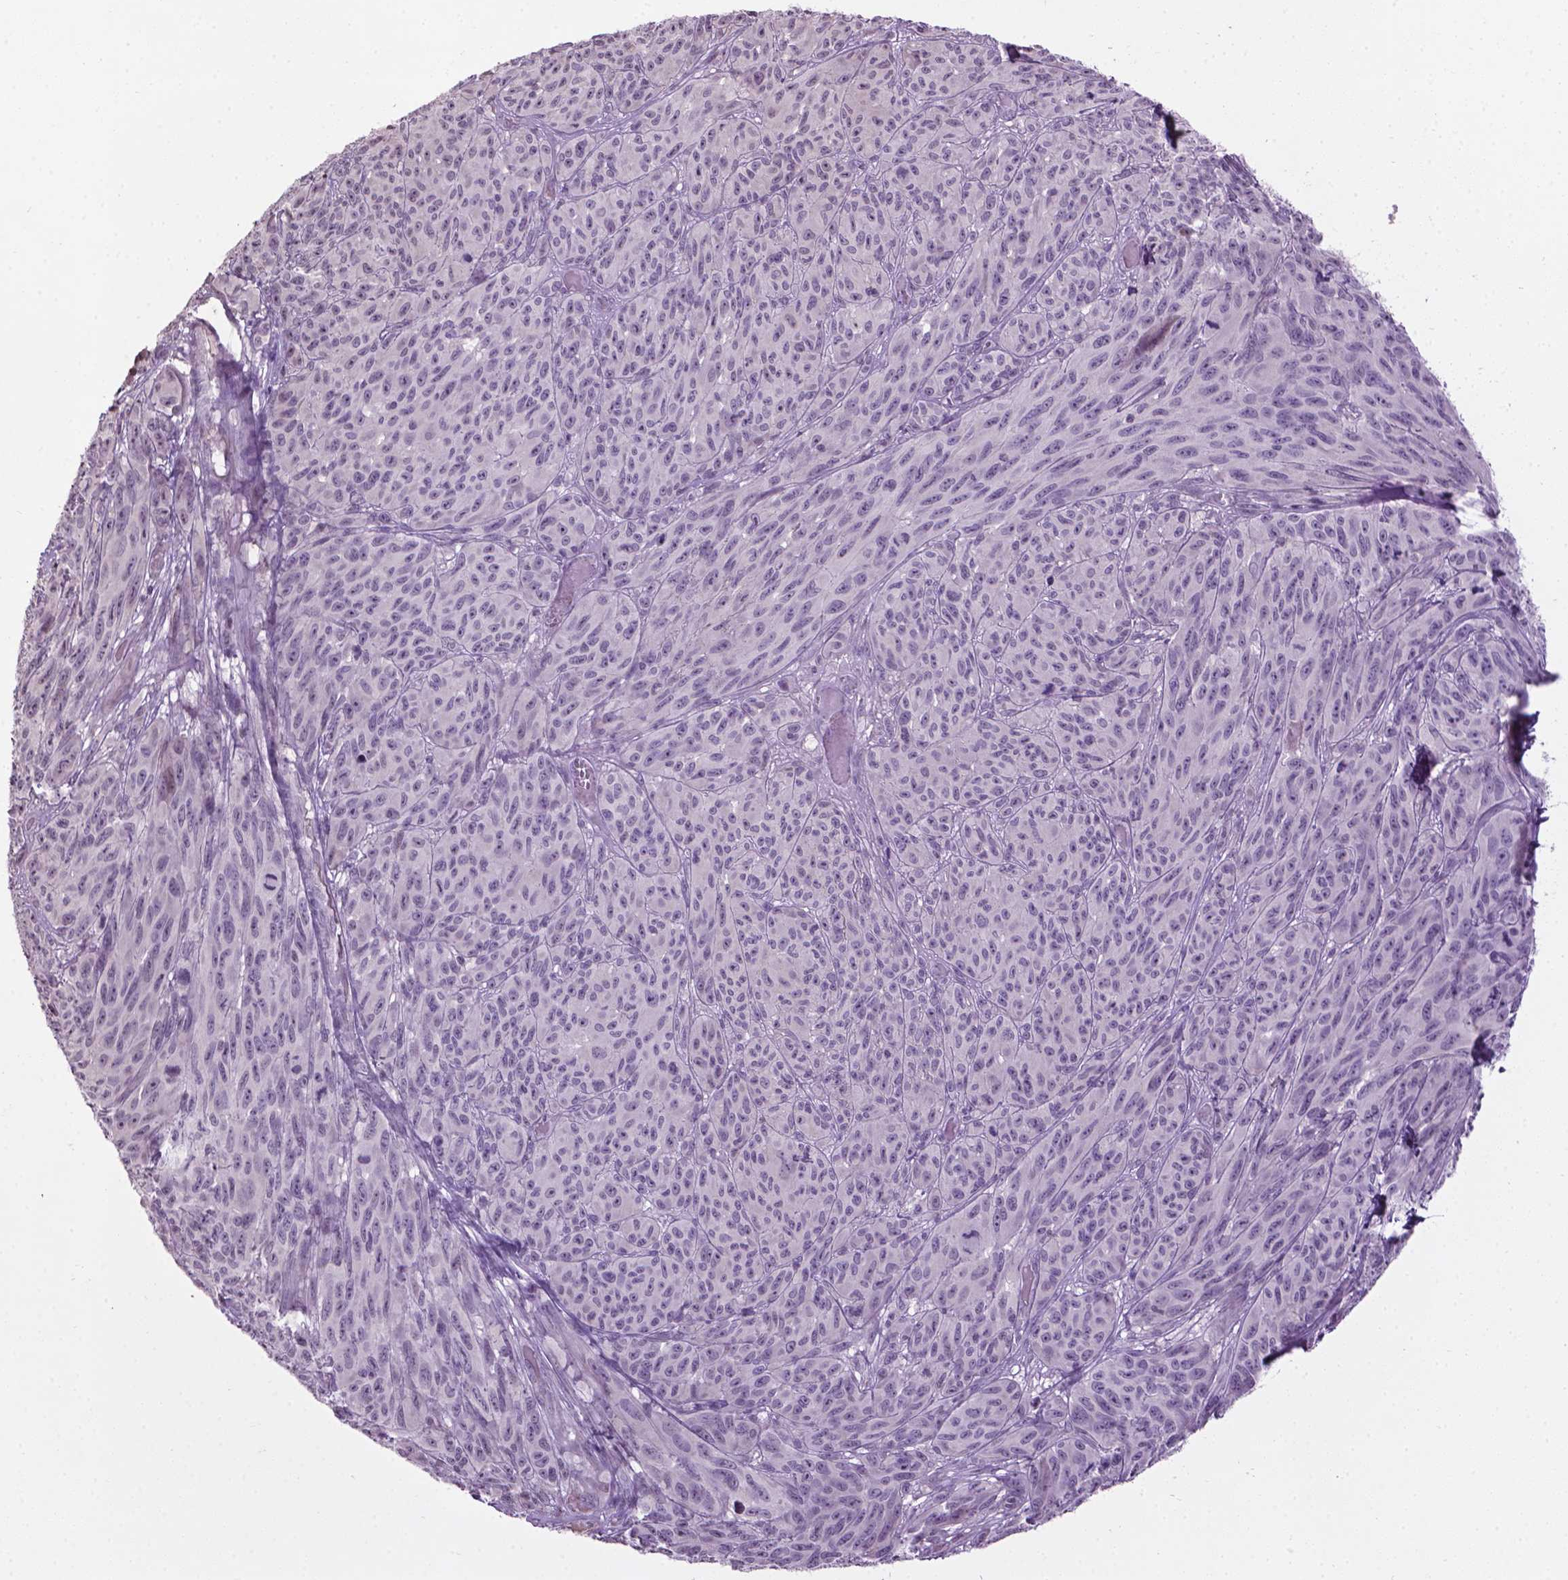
{"staining": {"intensity": "negative", "quantity": "none", "location": "none"}, "tissue": "melanoma", "cell_type": "Tumor cells", "image_type": "cancer", "snomed": [{"axis": "morphology", "description": "Malignant melanoma, NOS"}, {"axis": "topography", "description": "Vulva, labia, clitoris and Bartholin´s gland, NO"}], "caption": "Human malignant melanoma stained for a protein using immunohistochemistry demonstrates no positivity in tumor cells.", "gene": "NTNG2", "patient": {"sex": "female", "age": 75}}